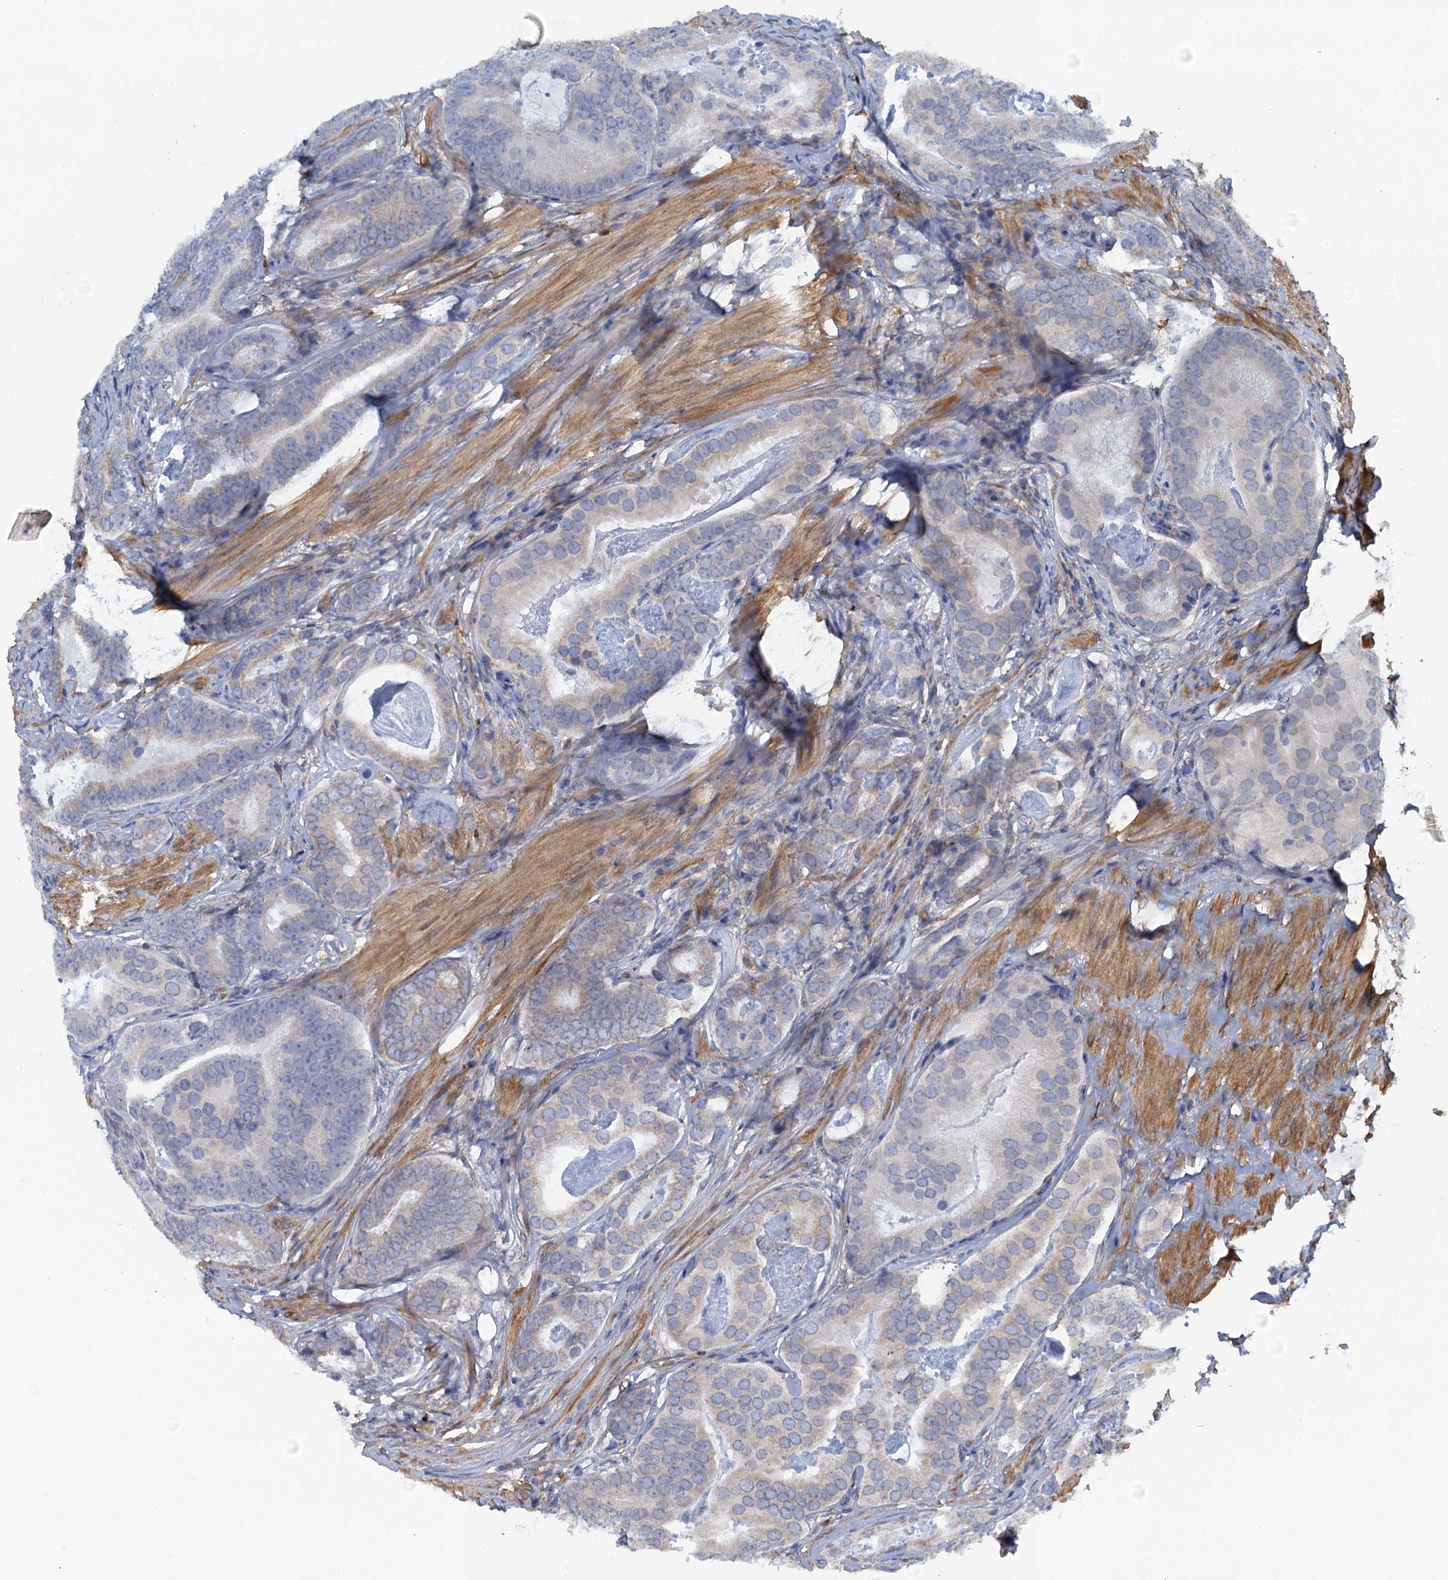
{"staining": {"intensity": "weak", "quantity": "<25%", "location": "cytoplasmic/membranous"}, "tissue": "prostate cancer", "cell_type": "Tumor cells", "image_type": "cancer", "snomed": [{"axis": "morphology", "description": "Adenocarcinoma, Low grade"}, {"axis": "topography", "description": "Prostate"}], "caption": "A histopathology image of prostate cancer stained for a protein exhibits no brown staining in tumor cells. (DAB (3,3'-diaminobenzidine) immunohistochemistry, high magnification).", "gene": "POGLUT3", "patient": {"sex": "male", "age": 71}}